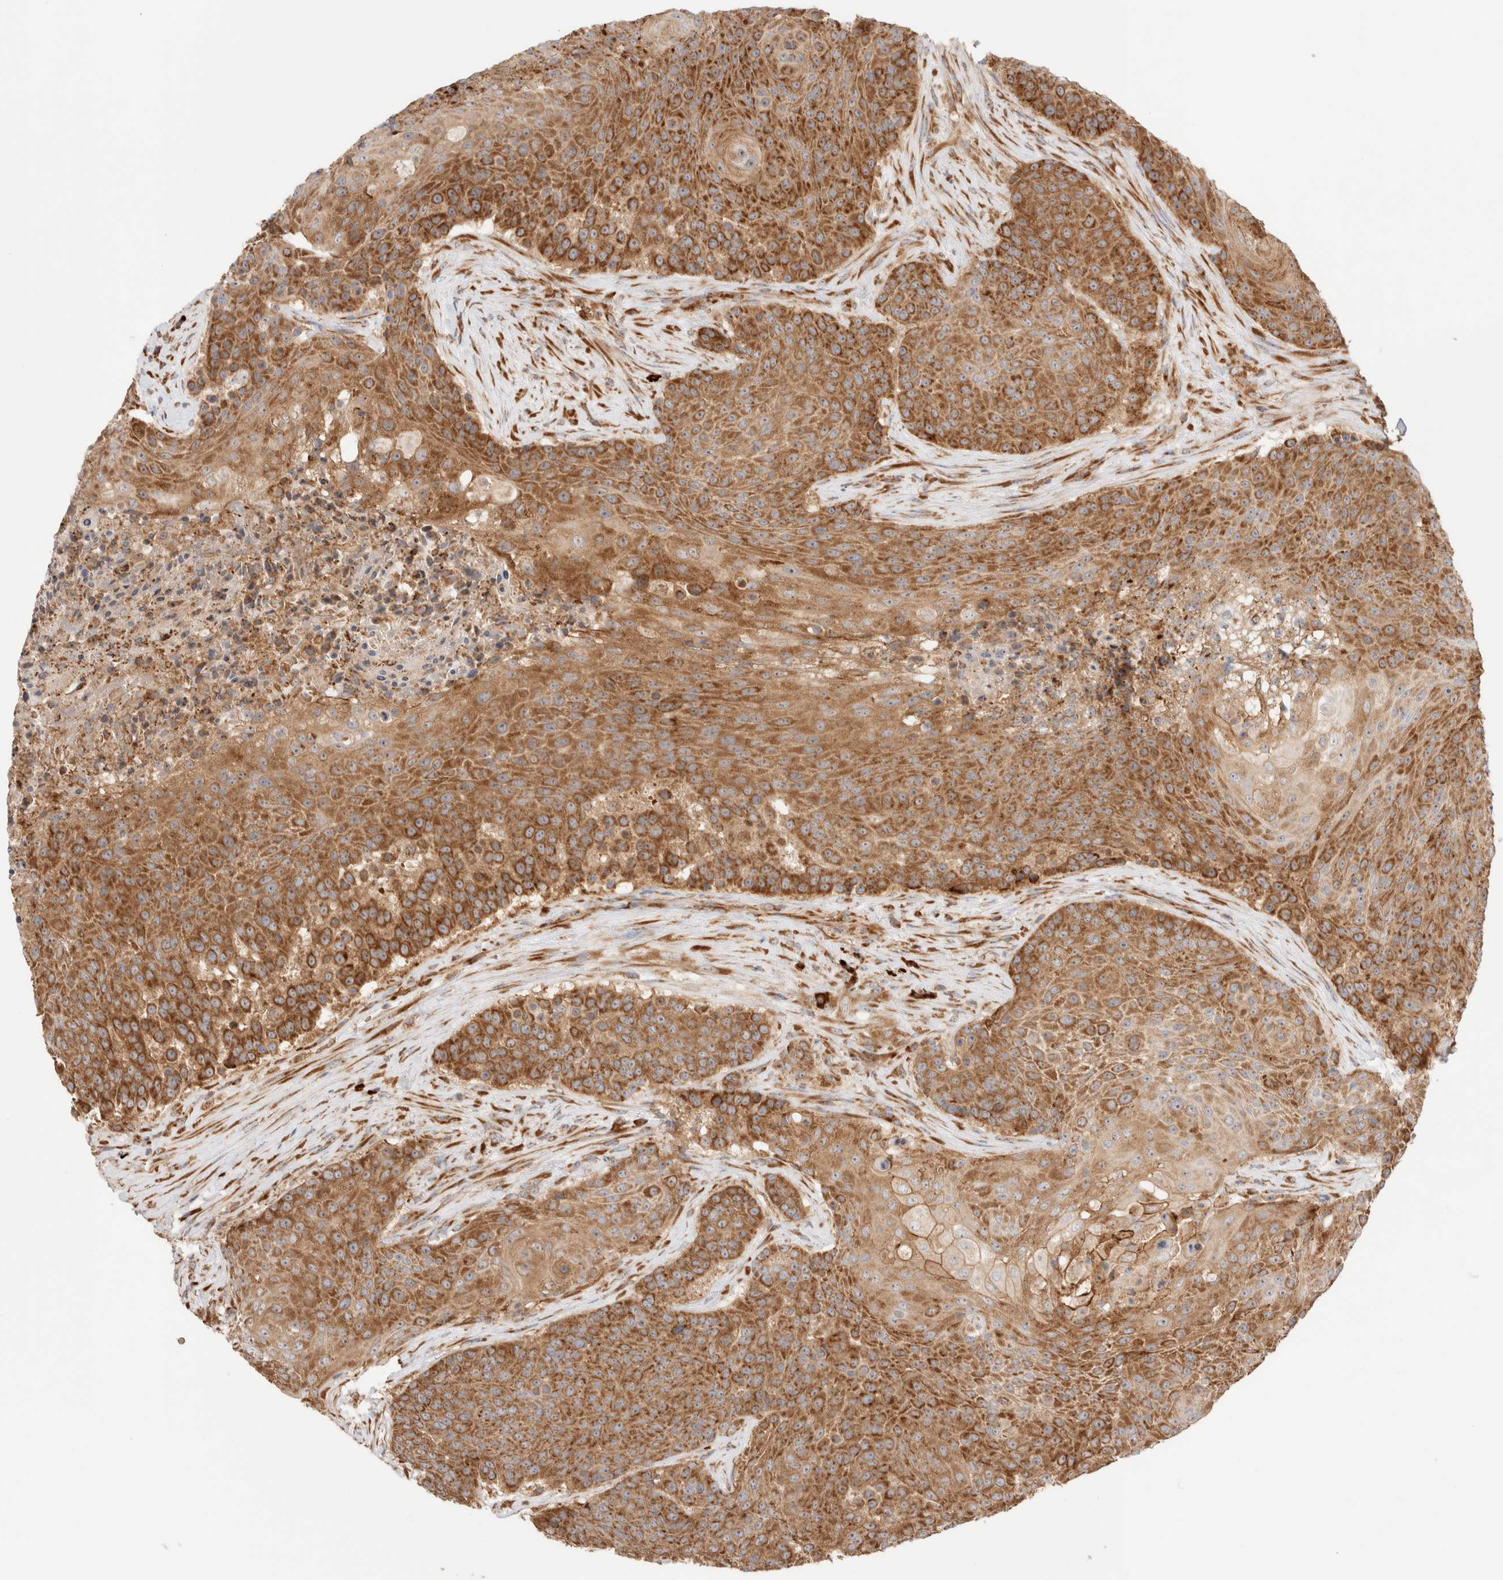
{"staining": {"intensity": "moderate", "quantity": ">75%", "location": "cytoplasmic/membranous"}, "tissue": "urothelial cancer", "cell_type": "Tumor cells", "image_type": "cancer", "snomed": [{"axis": "morphology", "description": "Urothelial carcinoma, High grade"}, {"axis": "topography", "description": "Urinary bladder"}], "caption": "This photomicrograph demonstrates immunohistochemistry (IHC) staining of human urothelial carcinoma (high-grade), with medium moderate cytoplasmic/membranous staining in about >75% of tumor cells.", "gene": "UTS2B", "patient": {"sex": "female", "age": 63}}